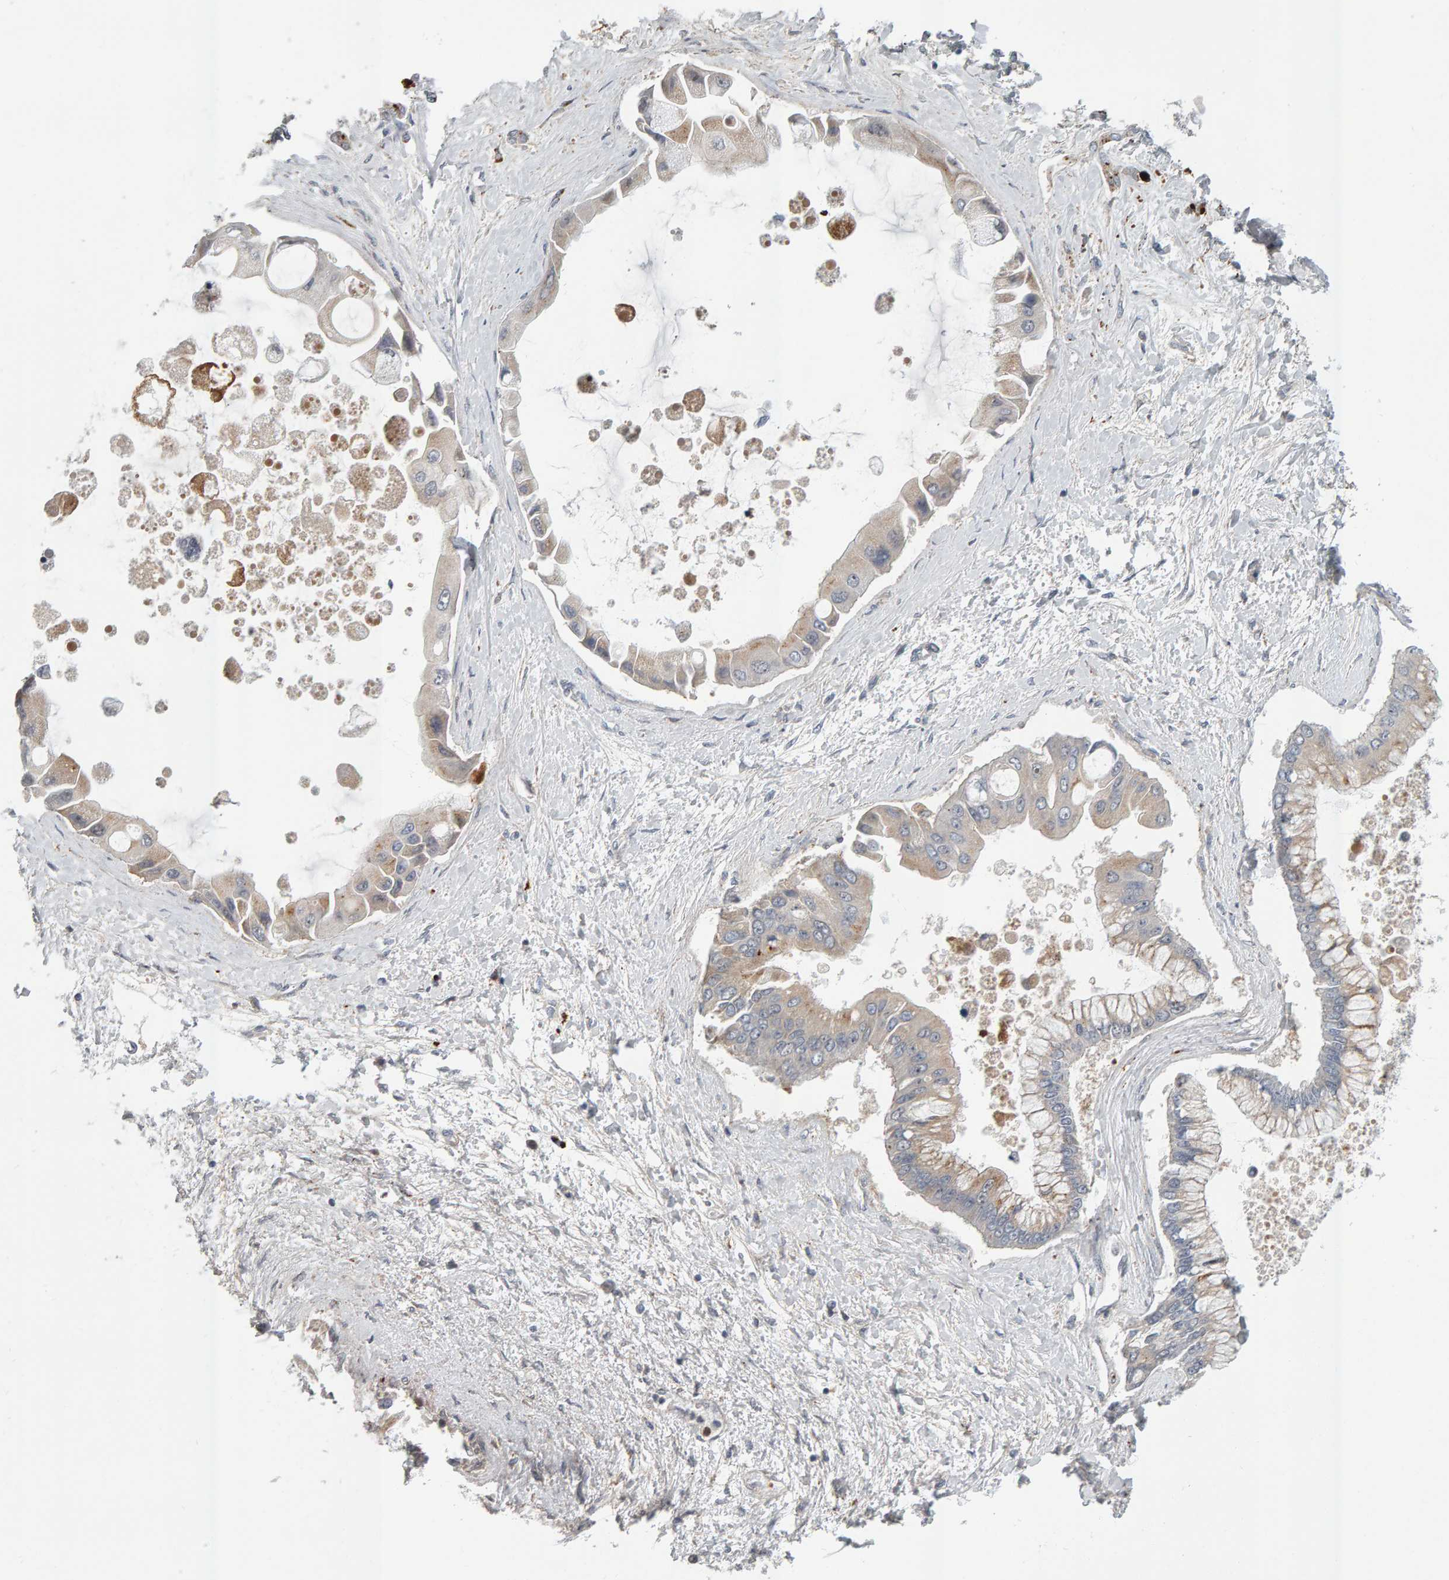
{"staining": {"intensity": "weak", "quantity": "25%-75%", "location": "cytoplasmic/membranous"}, "tissue": "liver cancer", "cell_type": "Tumor cells", "image_type": "cancer", "snomed": [{"axis": "morphology", "description": "Cholangiocarcinoma"}, {"axis": "topography", "description": "Liver"}], "caption": "Approximately 25%-75% of tumor cells in human cholangiocarcinoma (liver) demonstrate weak cytoplasmic/membranous protein expression as visualized by brown immunohistochemical staining.", "gene": "ZNF160", "patient": {"sex": "male", "age": 50}}